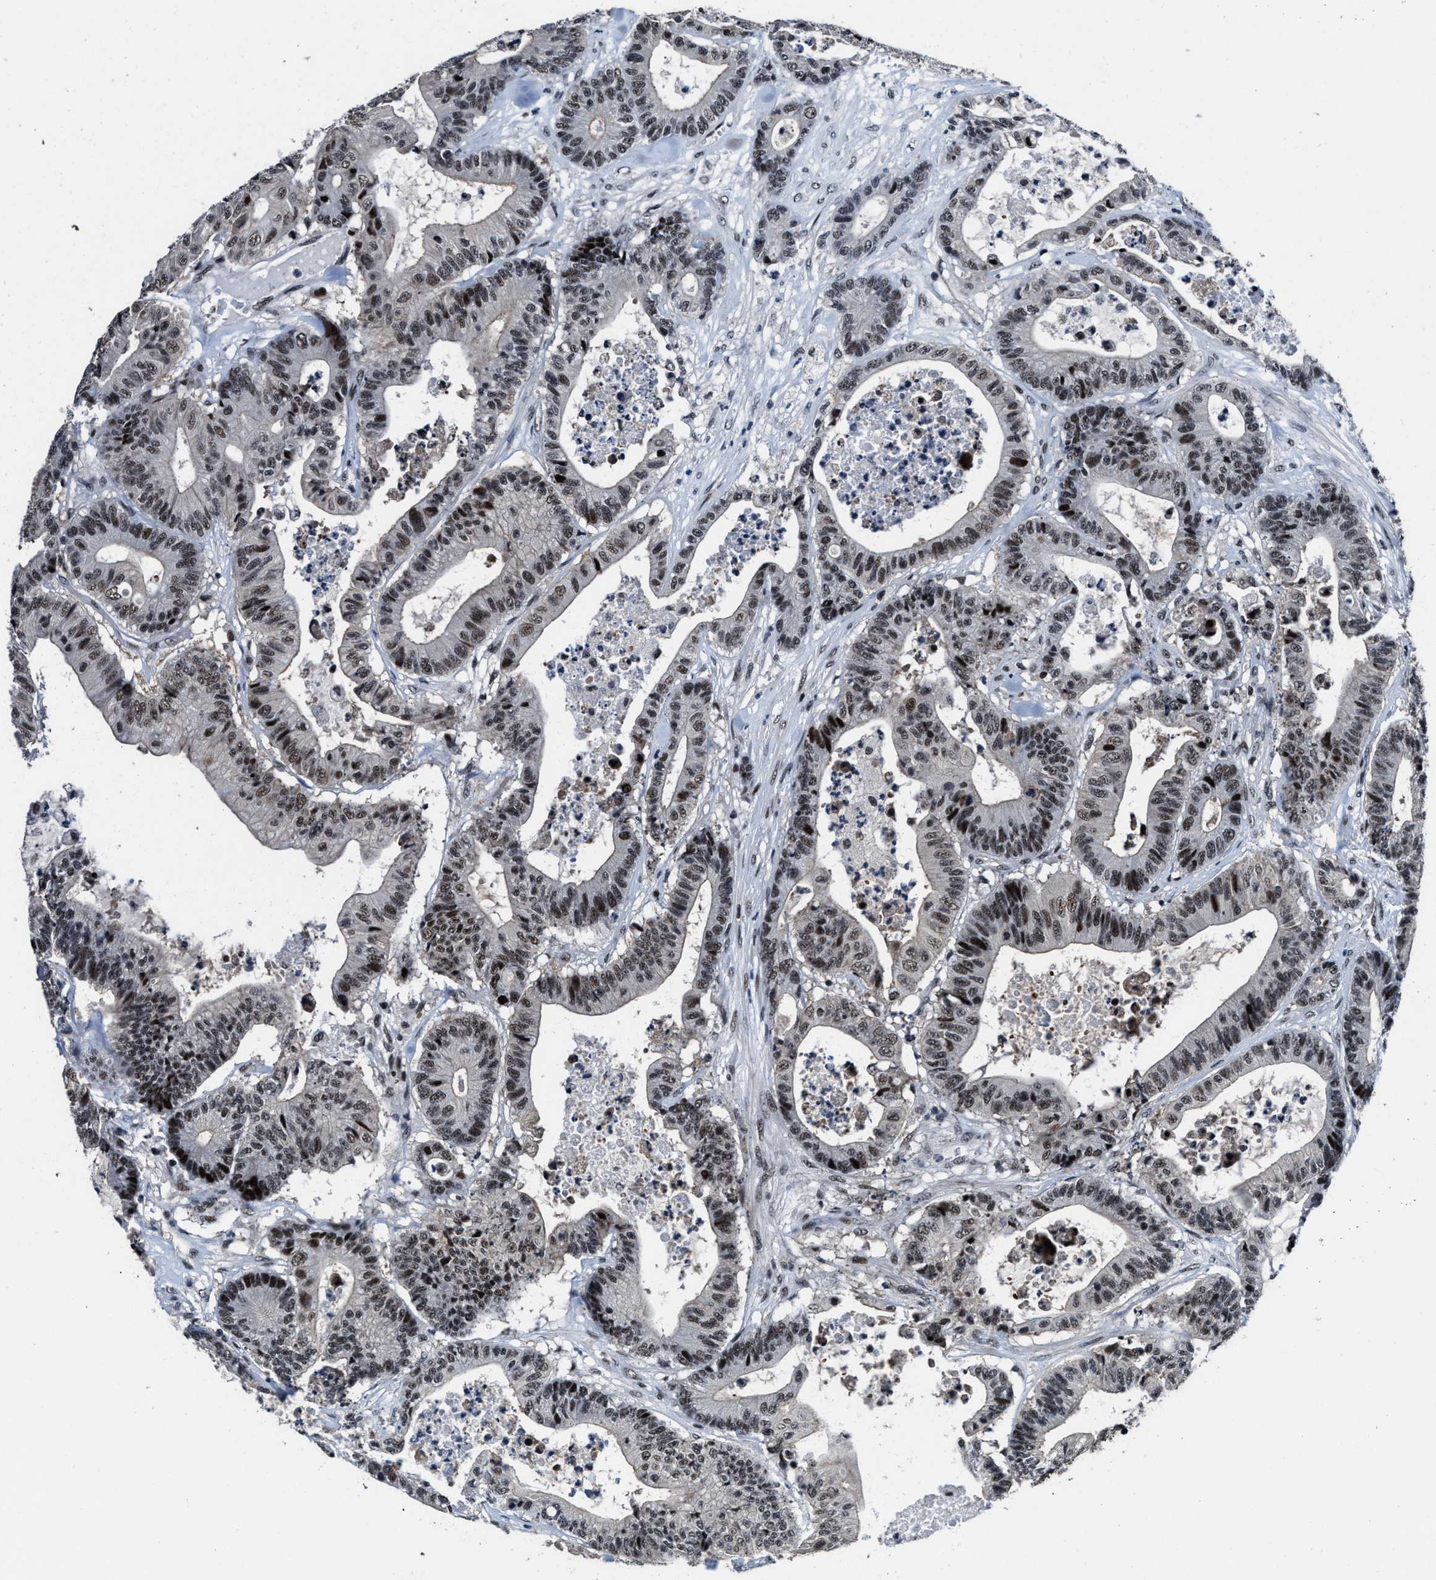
{"staining": {"intensity": "weak", "quantity": ">75%", "location": "nuclear"}, "tissue": "colorectal cancer", "cell_type": "Tumor cells", "image_type": "cancer", "snomed": [{"axis": "morphology", "description": "Adenocarcinoma, NOS"}, {"axis": "topography", "description": "Colon"}], "caption": "A histopathology image showing weak nuclear staining in approximately >75% of tumor cells in colorectal cancer, as visualized by brown immunohistochemical staining.", "gene": "ZNF233", "patient": {"sex": "female", "age": 84}}